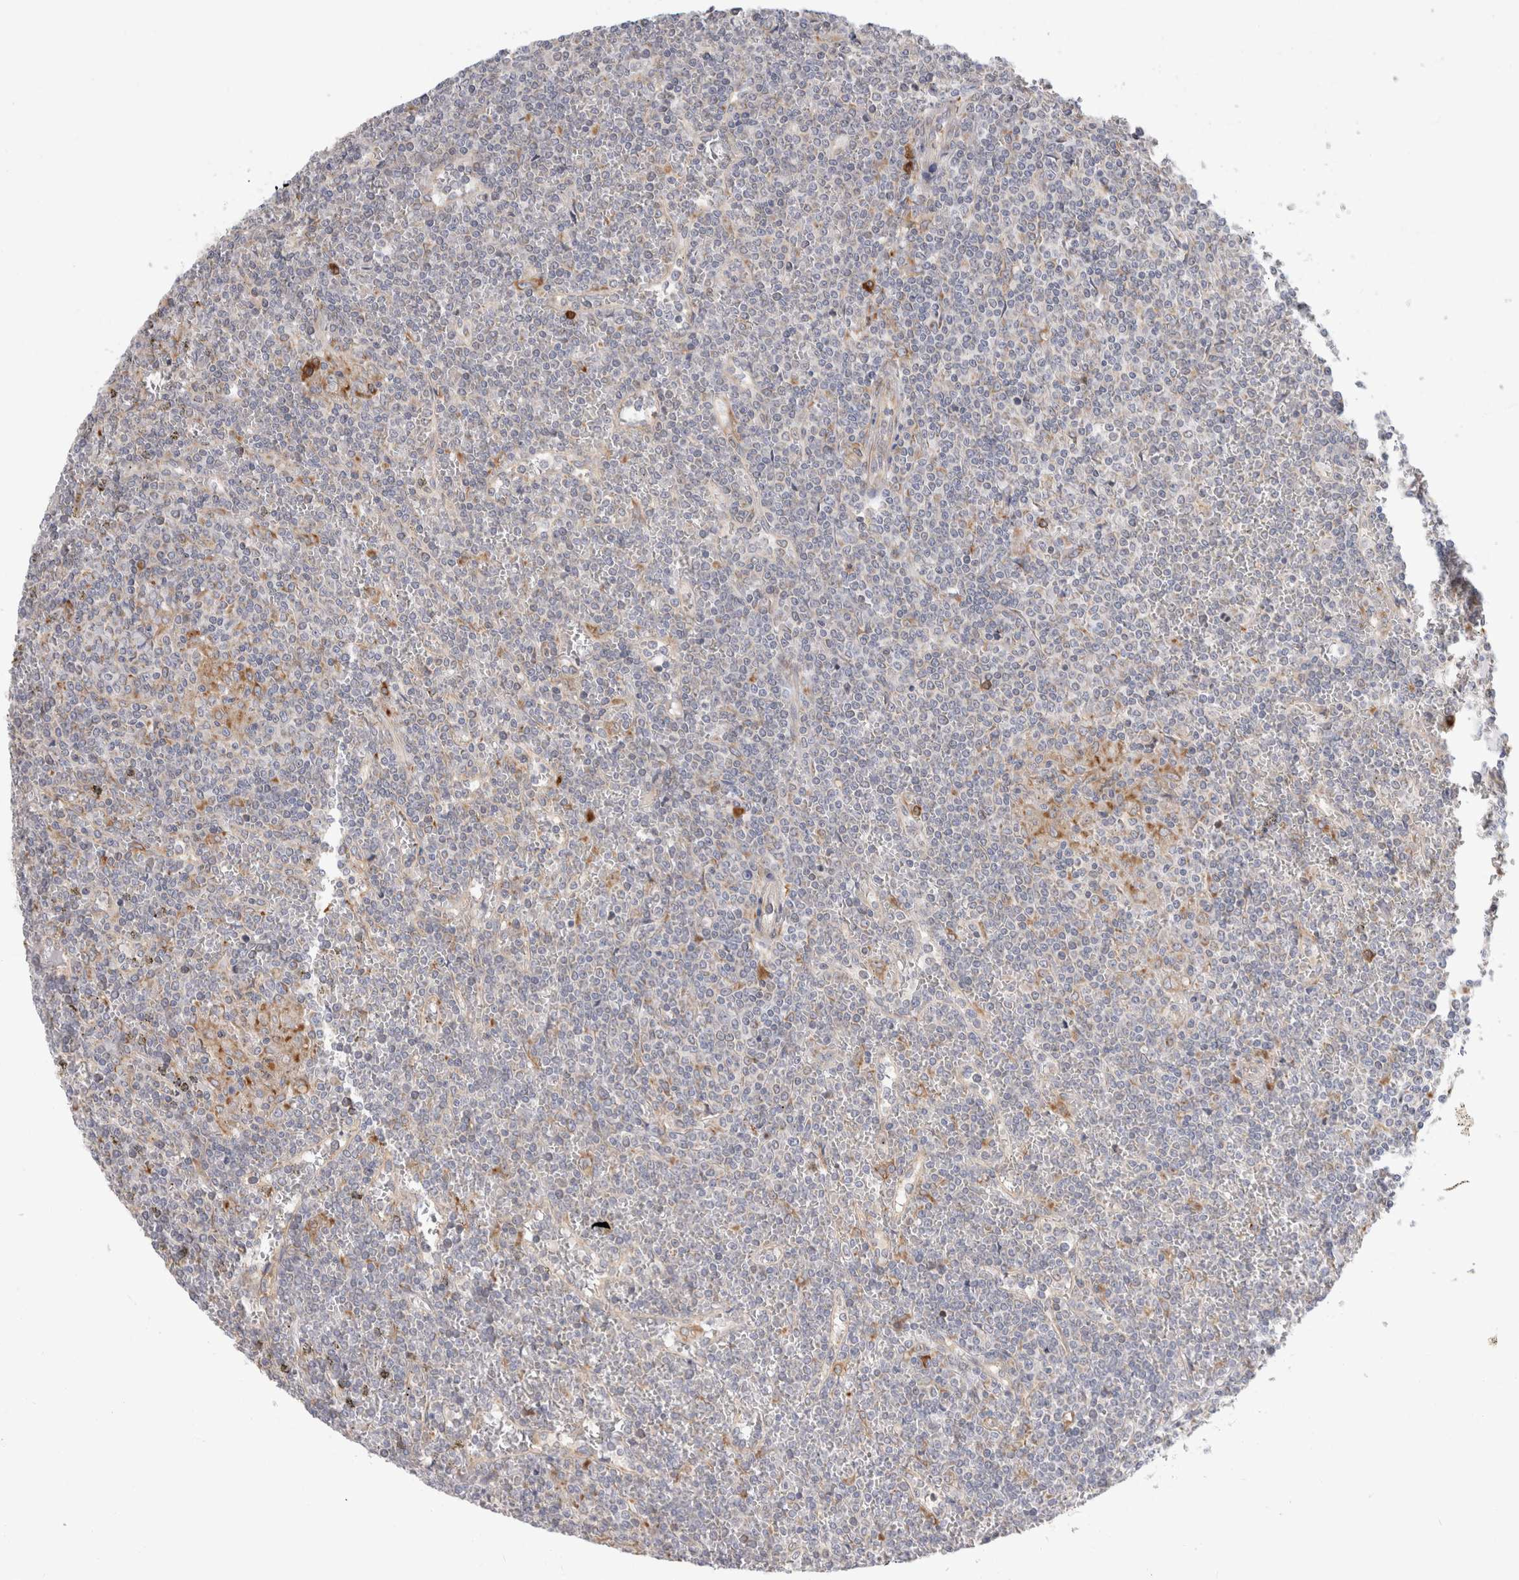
{"staining": {"intensity": "negative", "quantity": "none", "location": "none"}, "tissue": "lymphoma", "cell_type": "Tumor cells", "image_type": "cancer", "snomed": [{"axis": "morphology", "description": "Malignant lymphoma, non-Hodgkin's type, Low grade"}, {"axis": "topography", "description": "Spleen"}], "caption": "Human lymphoma stained for a protein using immunohistochemistry displays no staining in tumor cells.", "gene": "RPN2", "patient": {"sex": "female", "age": 19}}